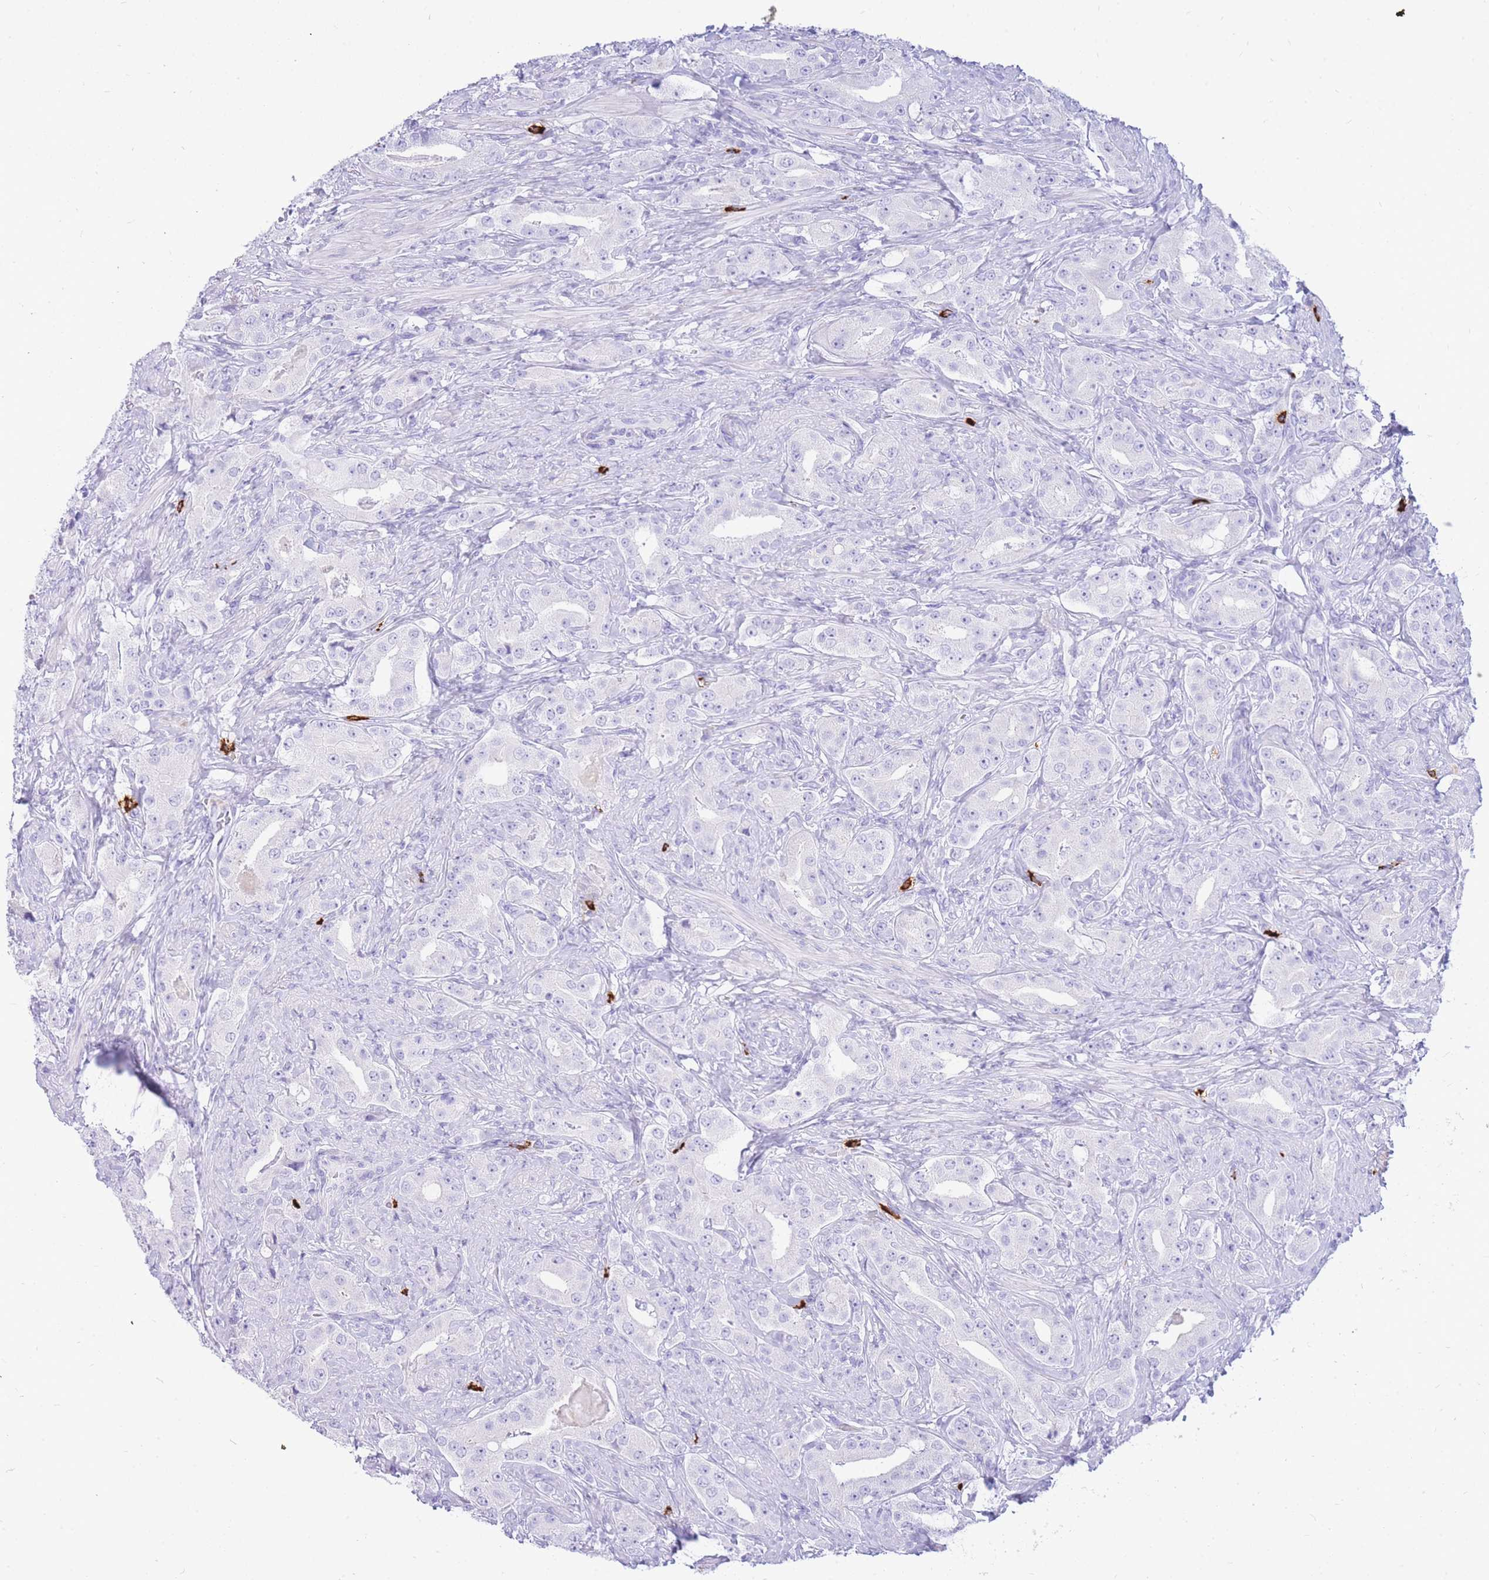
{"staining": {"intensity": "negative", "quantity": "none", "location": "none"}, "tissue": "prostate cancer", "cell_type": "Tumor cells", "image_type": "cancer", "snomed": [{"axis": "morphology", "description": "Adenocarcinoma, High grade"}, {"axis": "topography", "description": "Prostate"}], "caption": "A high-resolution histopathology image shows immunohistochemistry (IHC) staining of prostate cancer, which reveals no significant positivity in tumor cells.", "gene": "HERC1", "patient": {"sex": "male", "age": 63}}